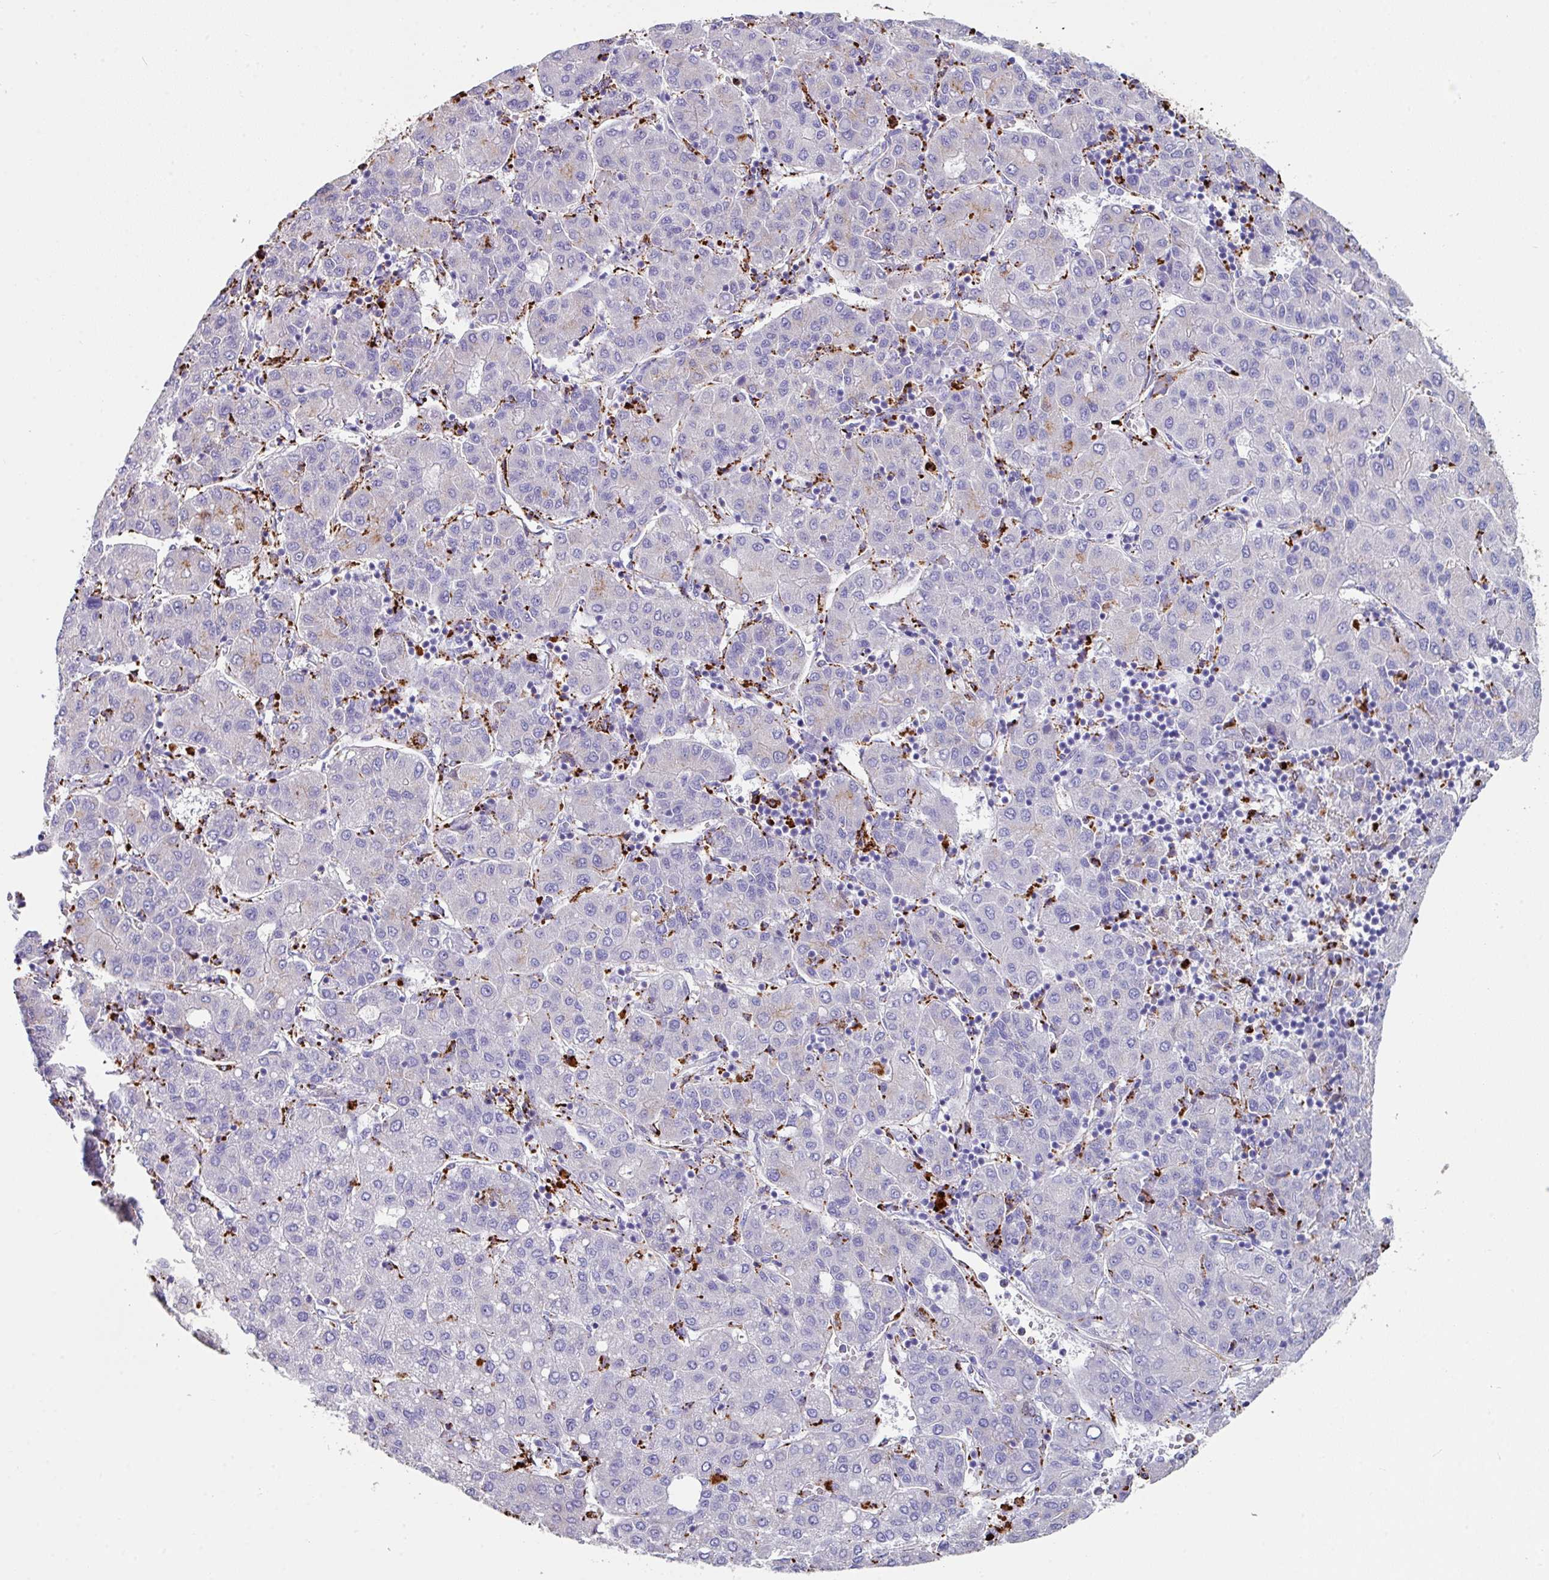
{"staining": {"intensity": "negative", "quantity": "none", "location": "none"}, "tissue": "liver cancer", "cell_type": "Tumor cells", "image_type": "cancer", "snomed": [{"axis": "morphology", "description": "Carcinoma, Hepatocellular, NOS"}, {"axis": "topography", "description": "Liver"}], "caption": "Tumor cells show no significant protein expression in liver cancer.", "gene": "CPVL", "patient": {"sex": "male", "age": 65}}